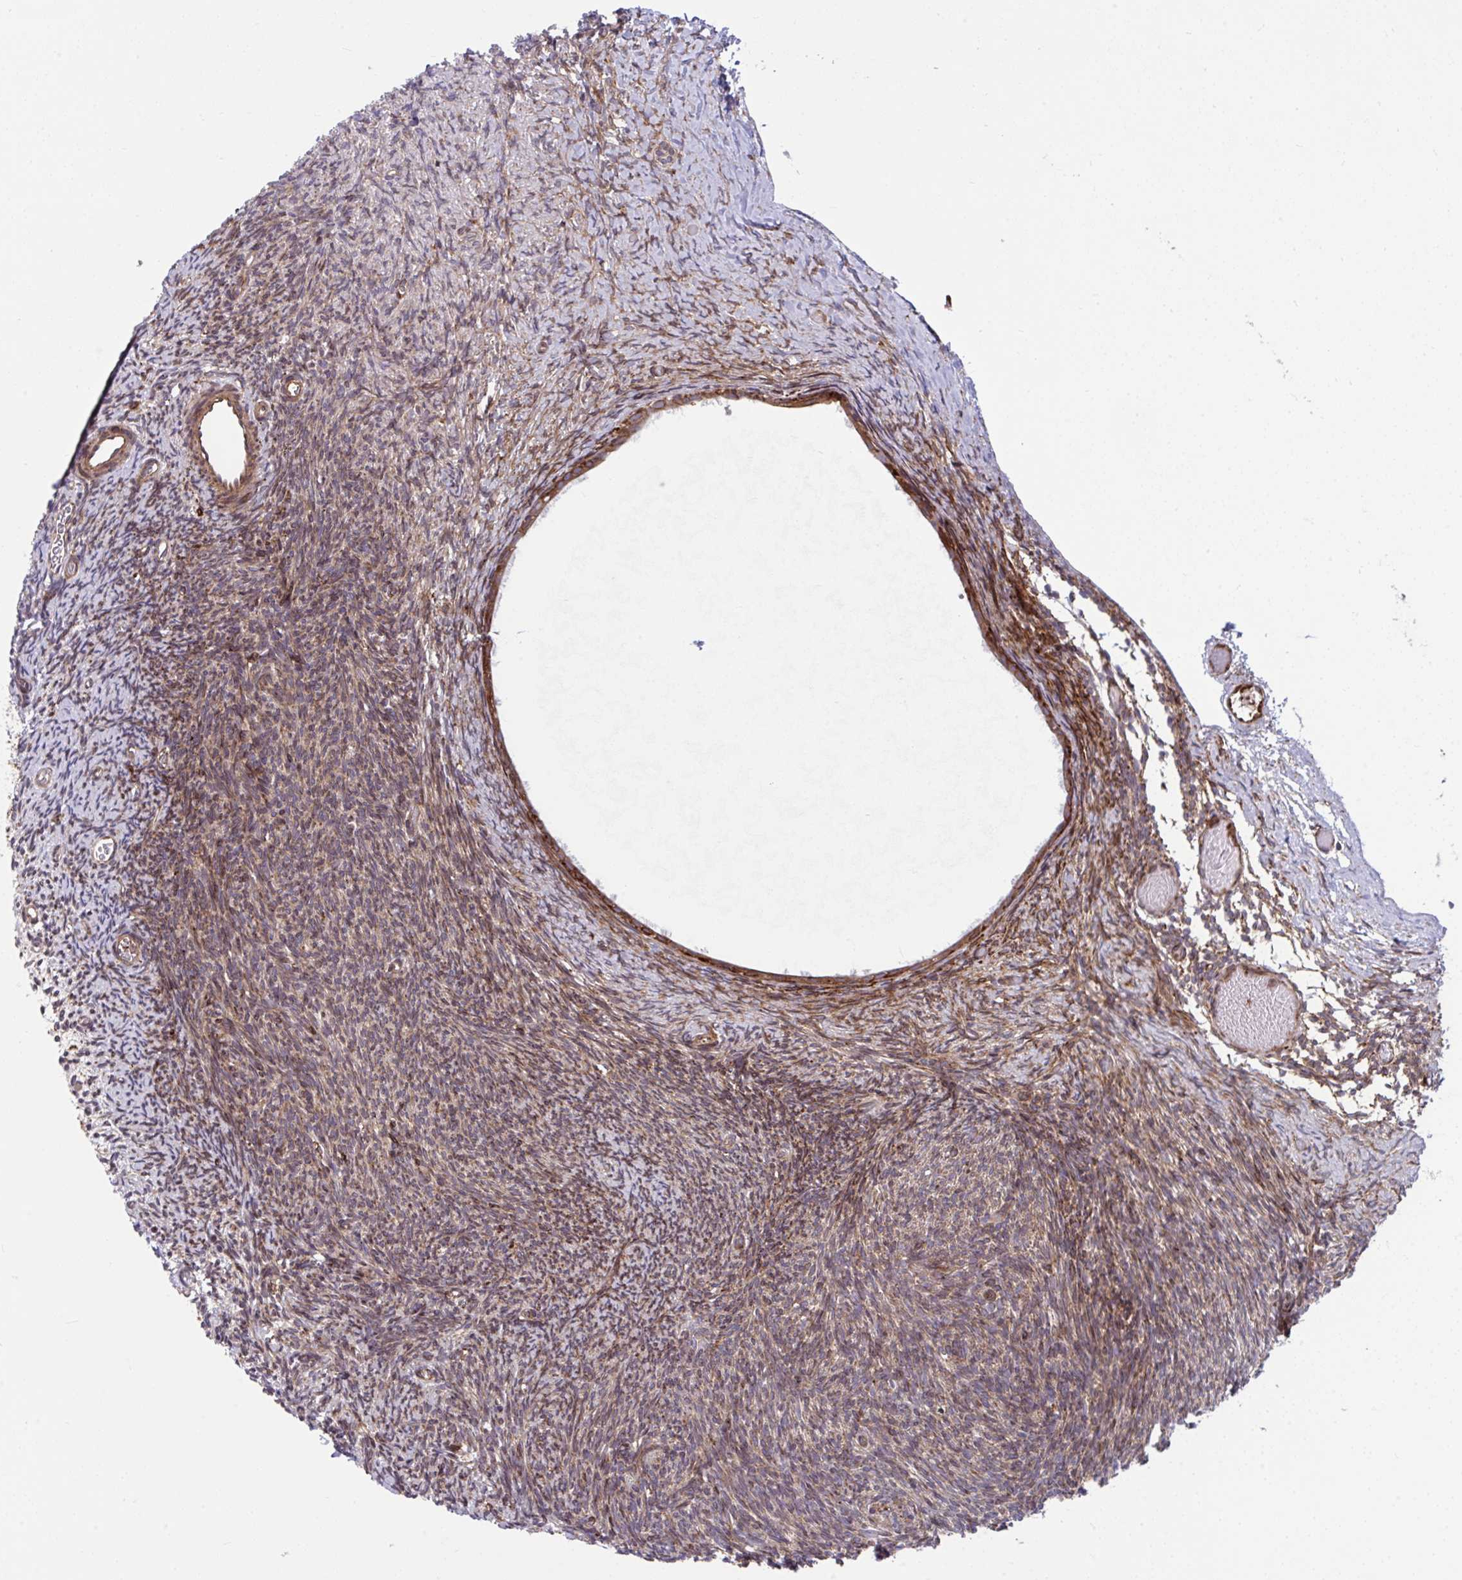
{"staining": {"intensity": "moderate", "quantity": ">75%", "location": "cytoplasmic/membranous"}, "tissue": "ovary", "cell_type": "Follicle cells", "image_type": "normal", "snomed": [{"axis": "morphology", "description": "Normal tissue, NOS"}, {"axis": "topography", "description": "Ovary"}], "caption": "Protein staining of benign ovary reveals moderate cytoplasmic/membranous staining in about >75% of follicle cells. (IHC, brightfield microscopy, high magnification).", "gene": "STIM2", "patient": {"sex": "female", "age": 39}}